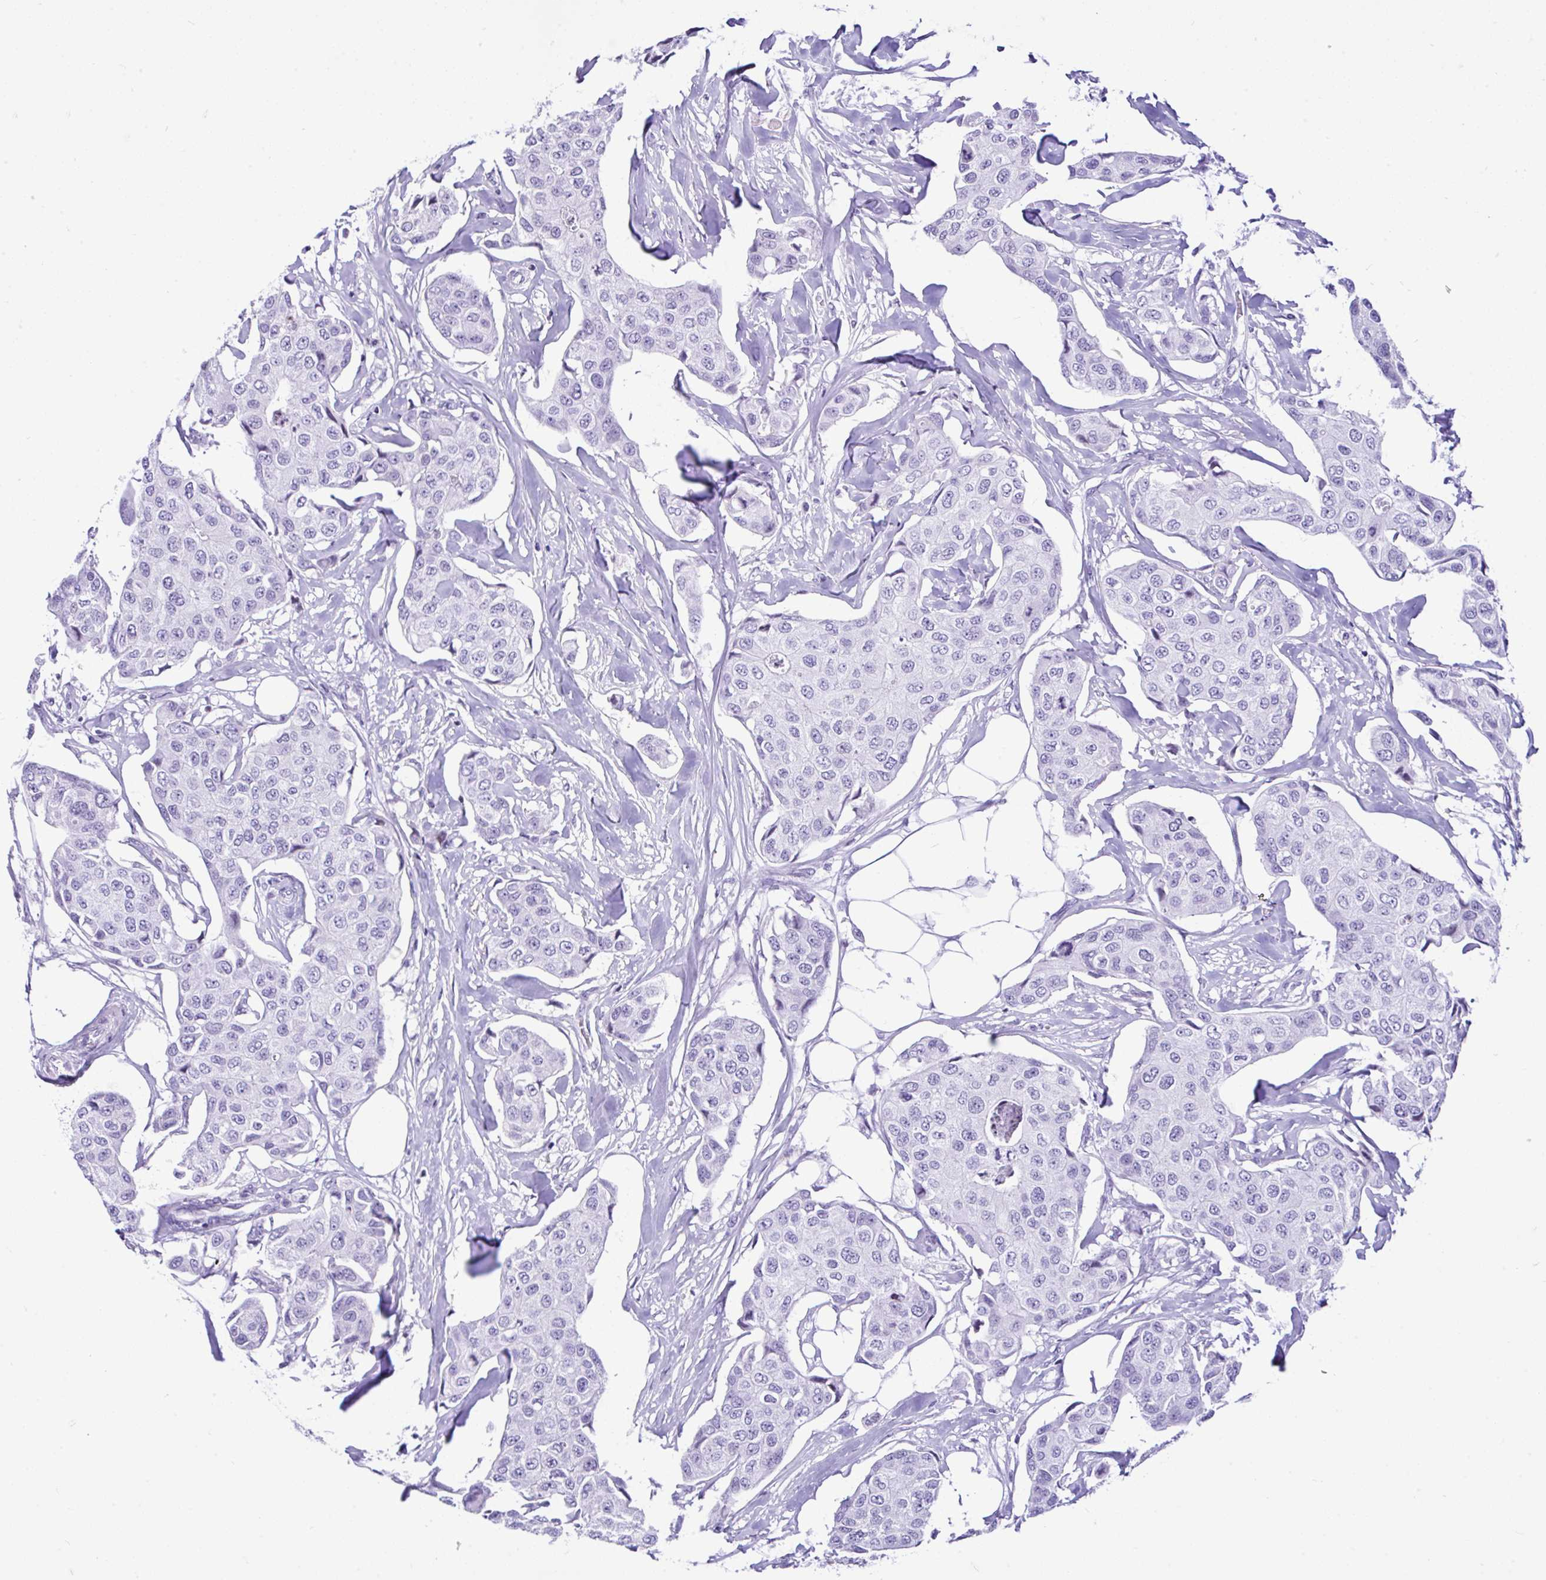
{"staining": {"intensity": "negative", "quantity": "none", "location": "none"}, "tissue": "breast cancer", "cell_type": "Tumor cells", "image_type": "cancer", "snomed": [{"axis": "morphology", "description": "Duct carcinoma"}, {"axis": "topography", "description": "Breast"}, {"axis": "topography", "description": "Lymph node"}], "caption": "Tumor cells are negative for protein expression in human breast cancer.", "gene": "KRT27", "patient": {"sex": "female", "age": 80}}